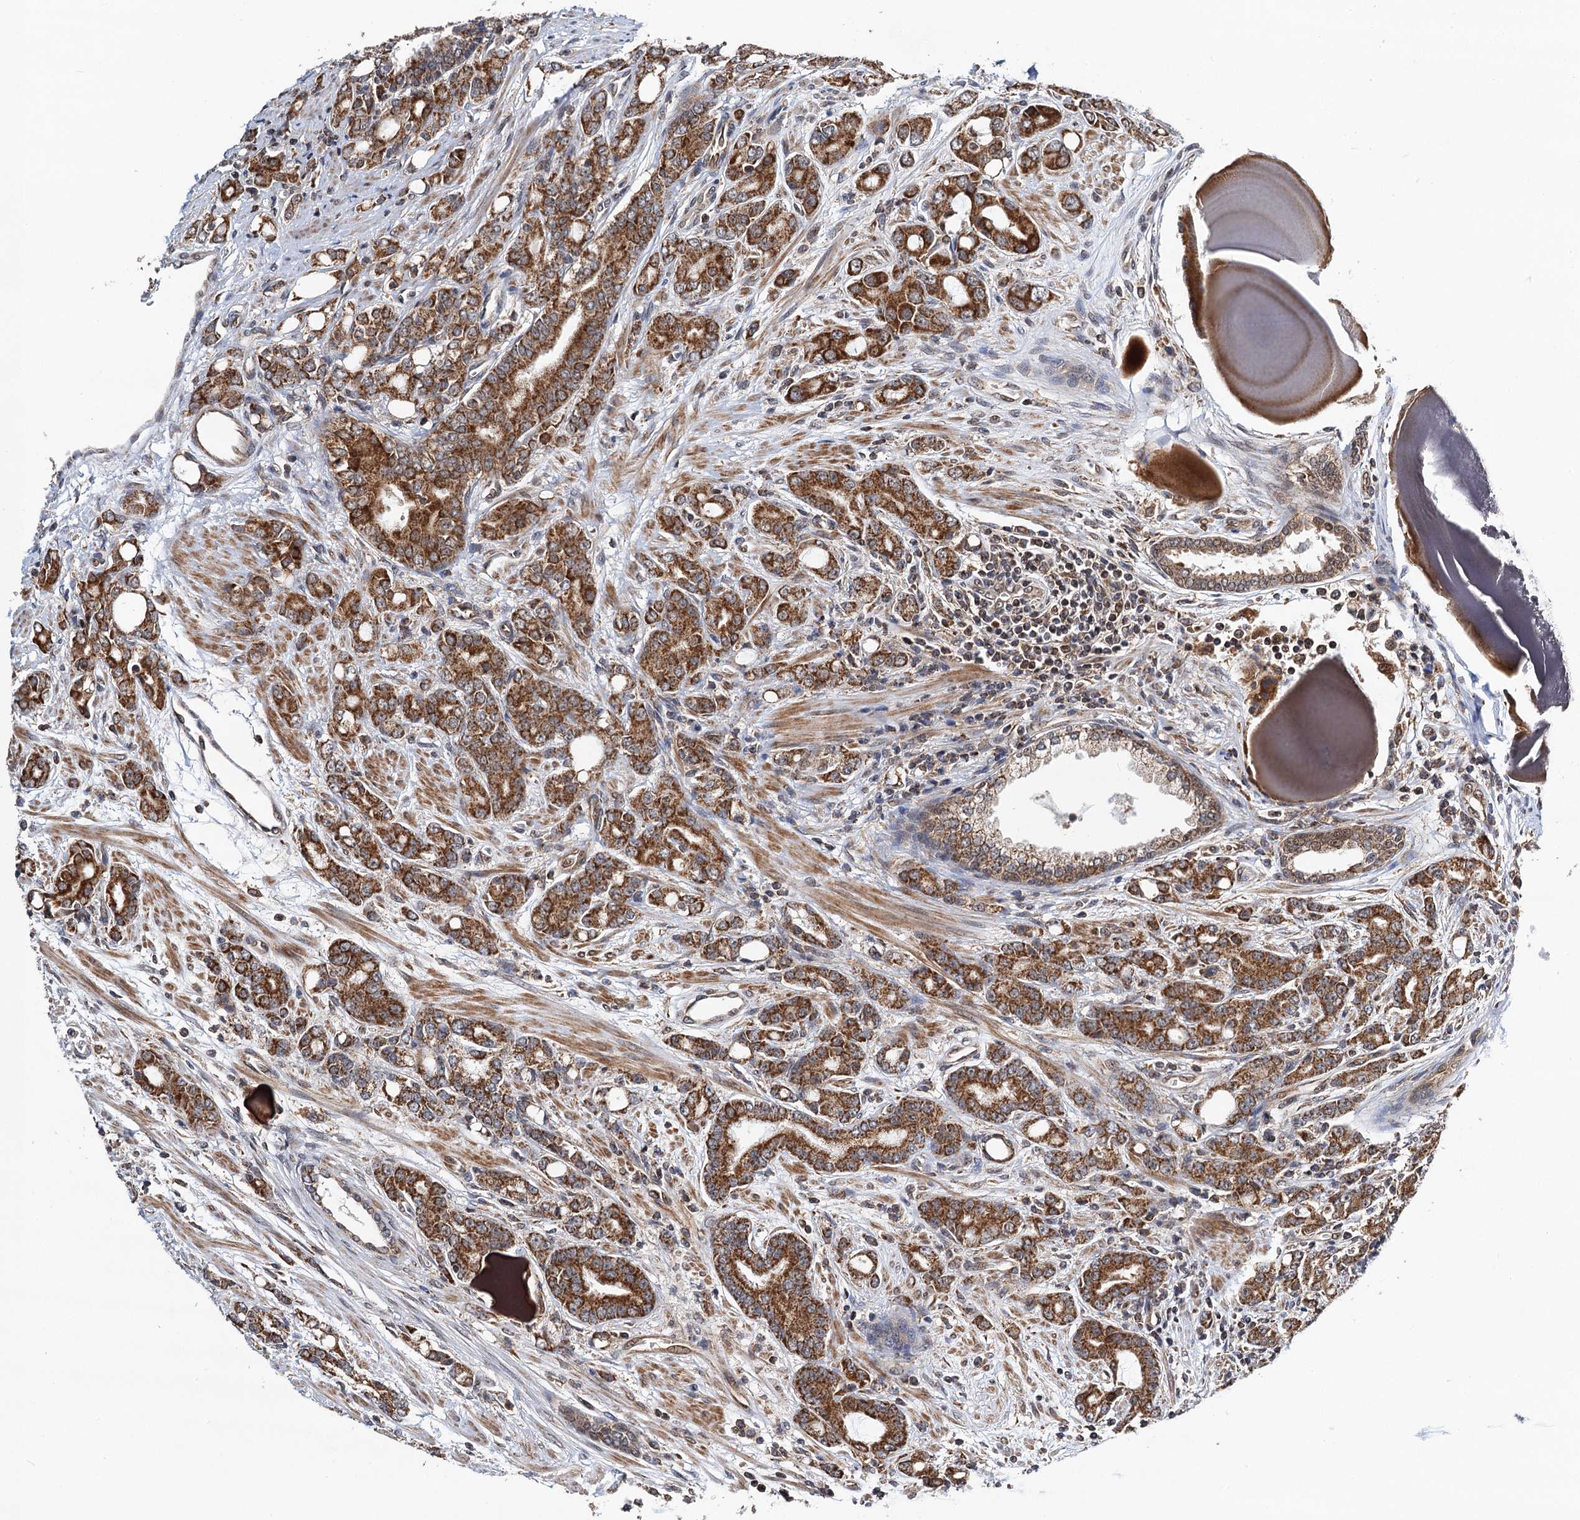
{"staining": {"intensity": "strong", "quantity": ">75%", "location": "cytoplasmic/membranous"}, "tissue": "prostate cancer", "cell_type": "Tumor cells", "image_type": "cancer", "snomed": [{"axis": "morphology", "description": "Adenocarcinoma, High grade"}, {"axis": "topography", "description": "Prostate"}], "caption": "Brown immunohistochemical staining in high-grade adenocarcinoma (prostate) displays strong cytoplasmic/membranous staining in approximately >75% of tumor cells.", "gene": "CMPK2", "patient": {"sex": "male", "age": 62}}